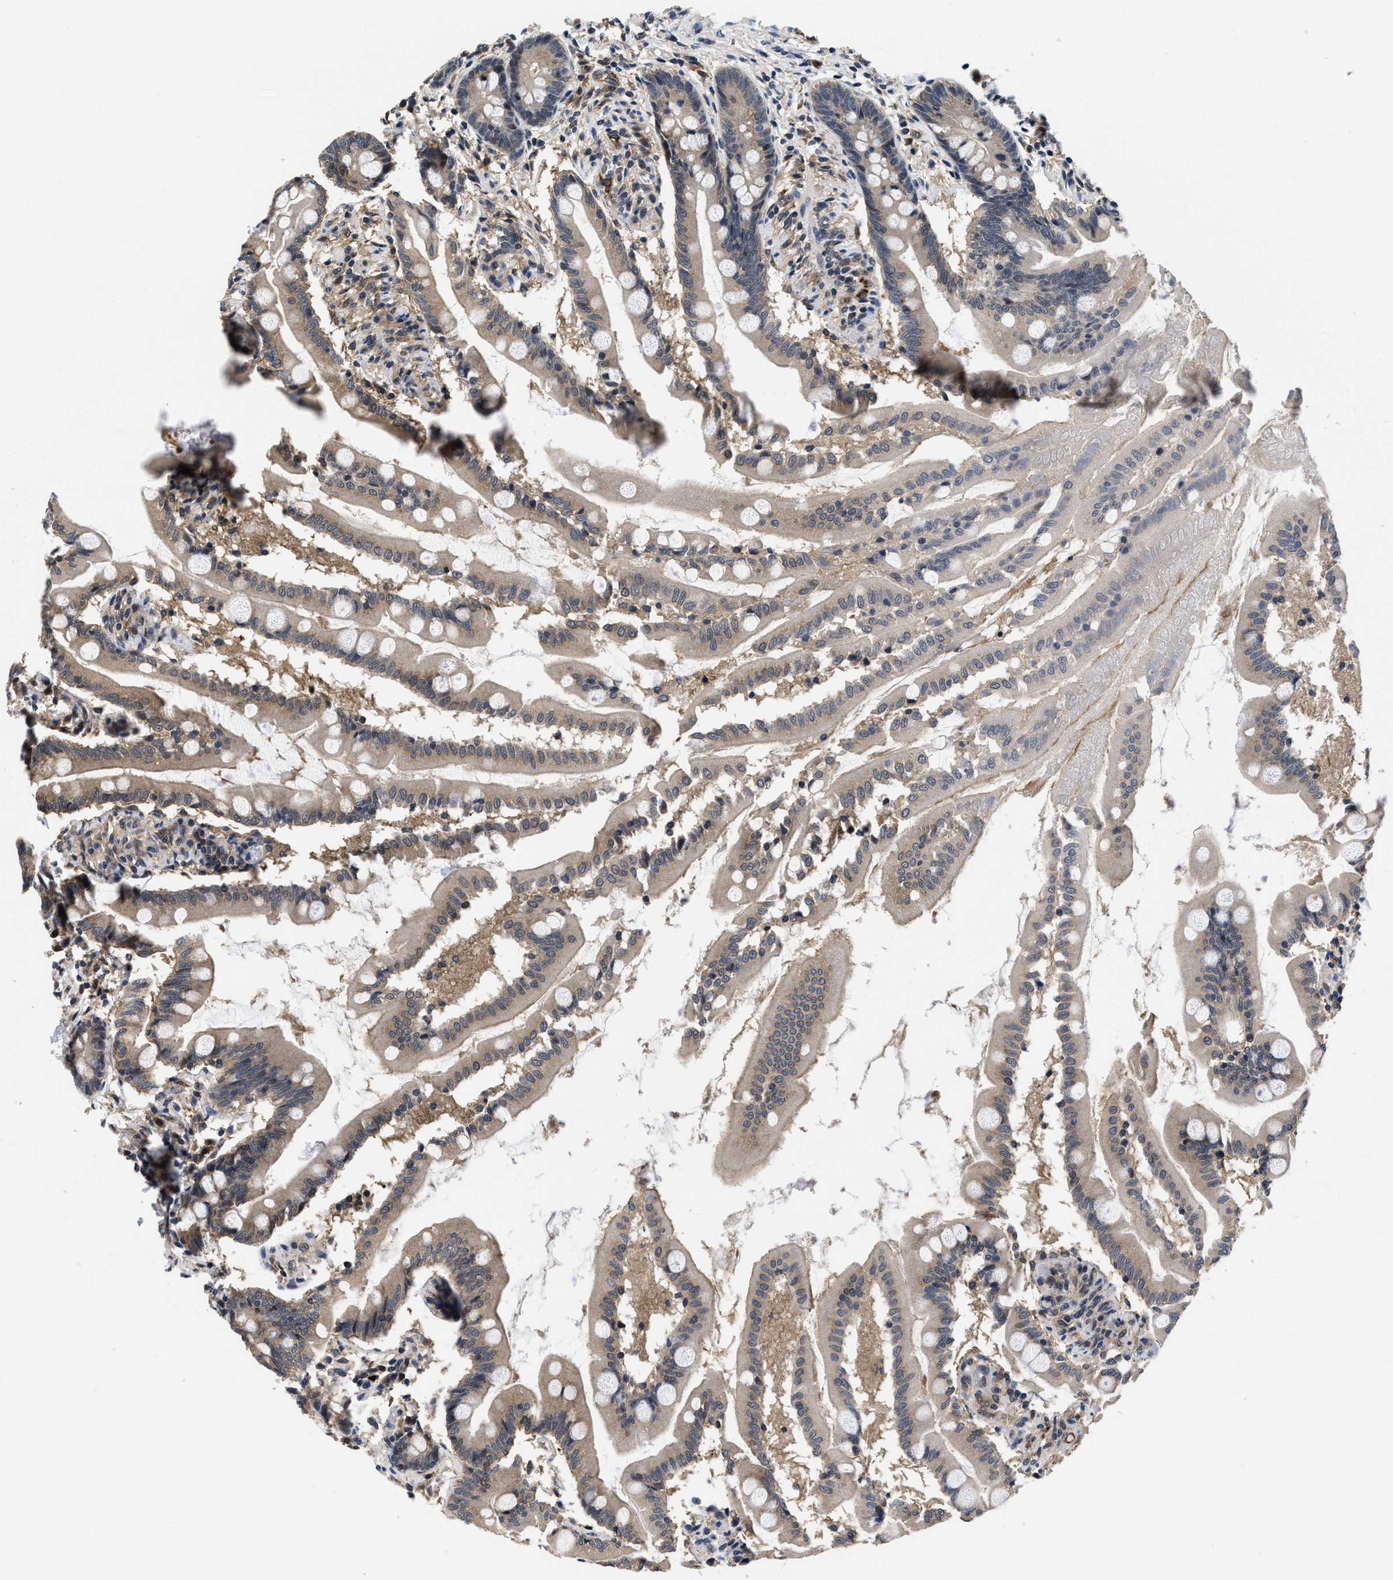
{"staining": {"intensity": "weak", "quantity": ">75%", "location": "cytoplasmic/membranous"}, "tissue": "small intestine", "cell_type": "Glandular cells", "image_type": "normal", "snomed": [{"axis": "morphology", "description": "Normal tissue, NOS"}, {"axis": "topography", "description": "Small intestine"}], "caption": "Weak cytoplasmic/membranous positivity for a protein is identified in about >75% of glandular cells of unremarkable small intestine using immunohistochemistry (IHC).", "gene": "MCOLN2", "patient": {"sex": "female", "age": 56}}